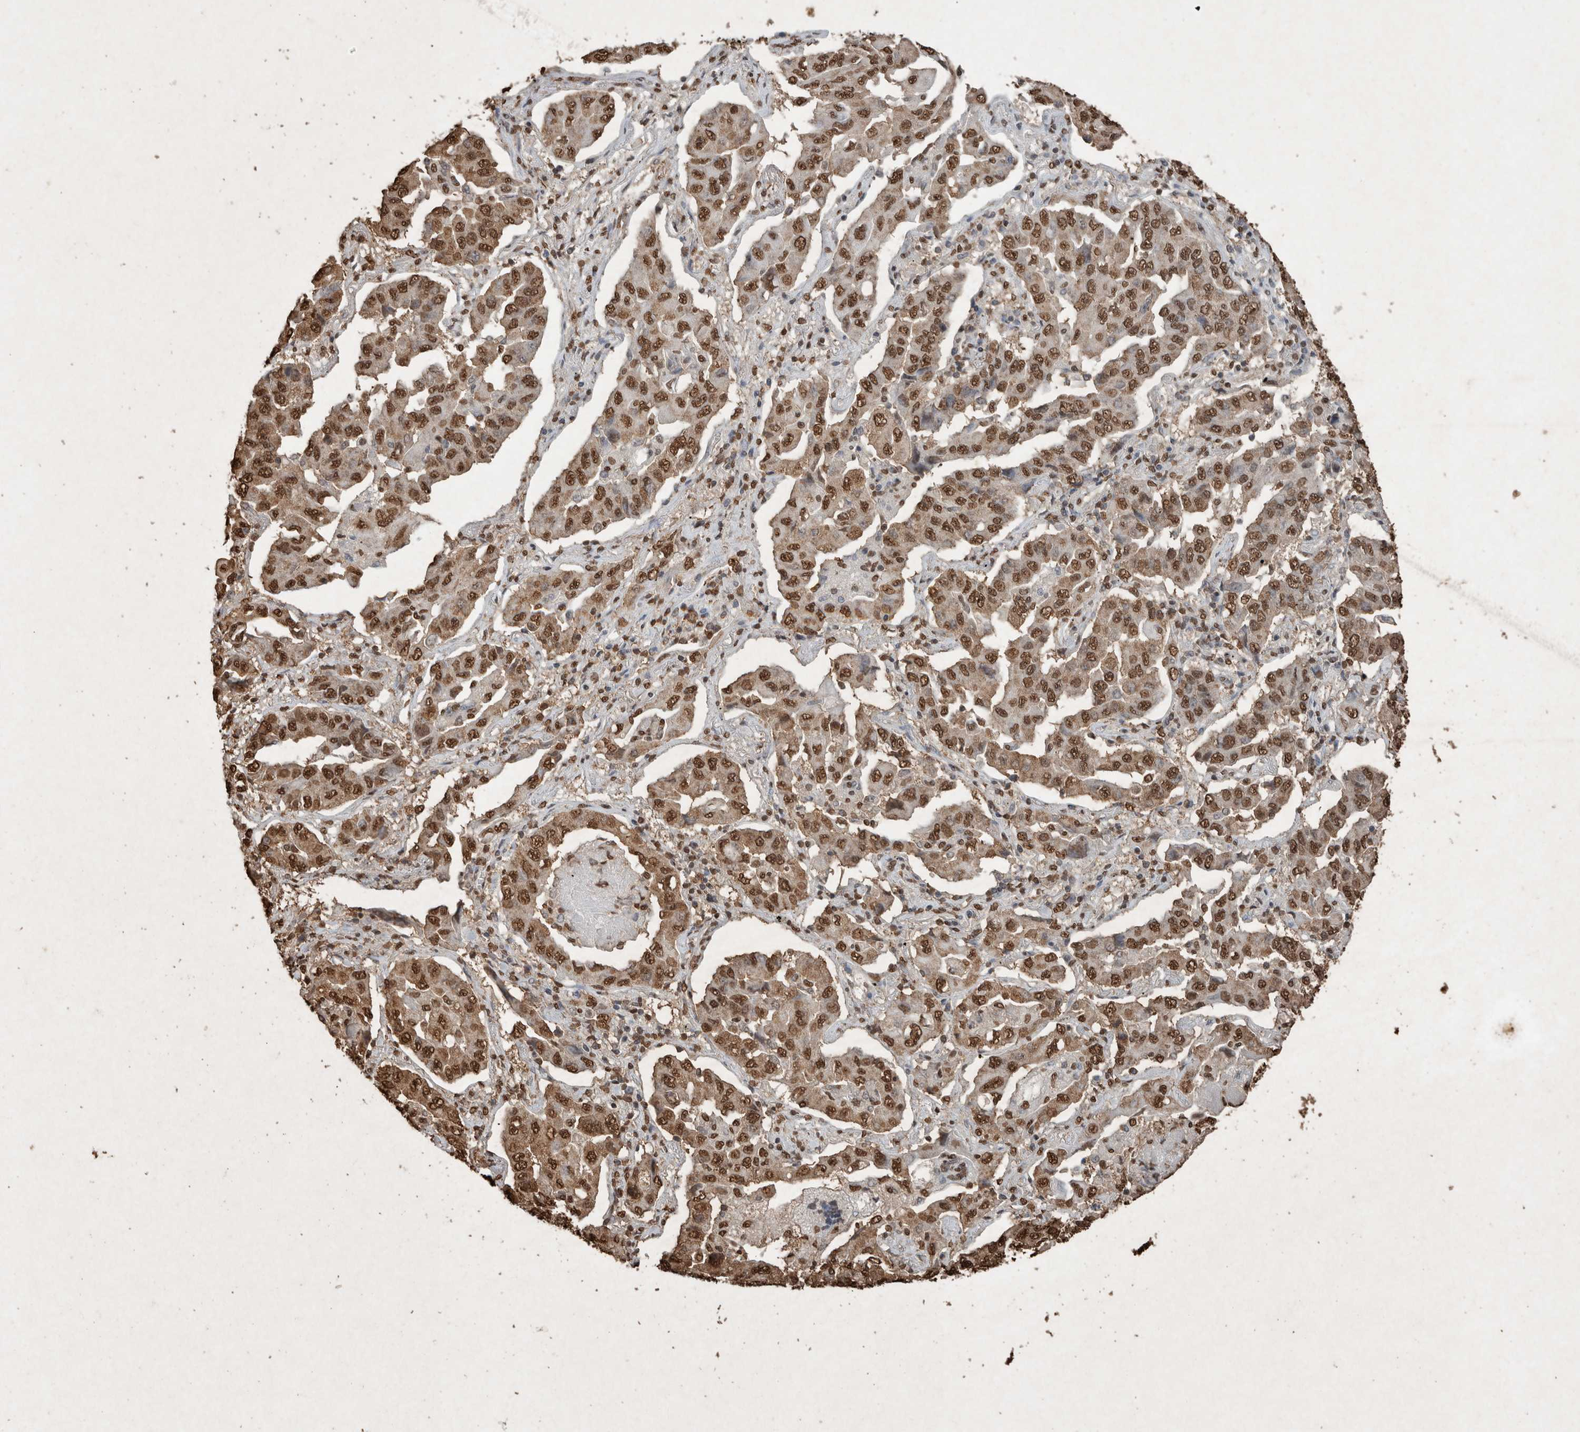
{"staining": {"intensity": "strong", "quantity": ">75%", "location": "nuclear"}, "tissue": "lung cancer", "cell_type": "Tumor cells", "image_type": "cancer", "snomed": [{"axis": "morphology", "description": "Adenocarcinoma, NOS"}, {"axis": "topography", "description": "Lung"}], "caption": "Human lung cancer stained for a protein (brown) shows strong nuclear positive positivity in about >75% of tumor cells.", "gene": "FSTL3", "patient": {"sex": "female", "age": 65}}